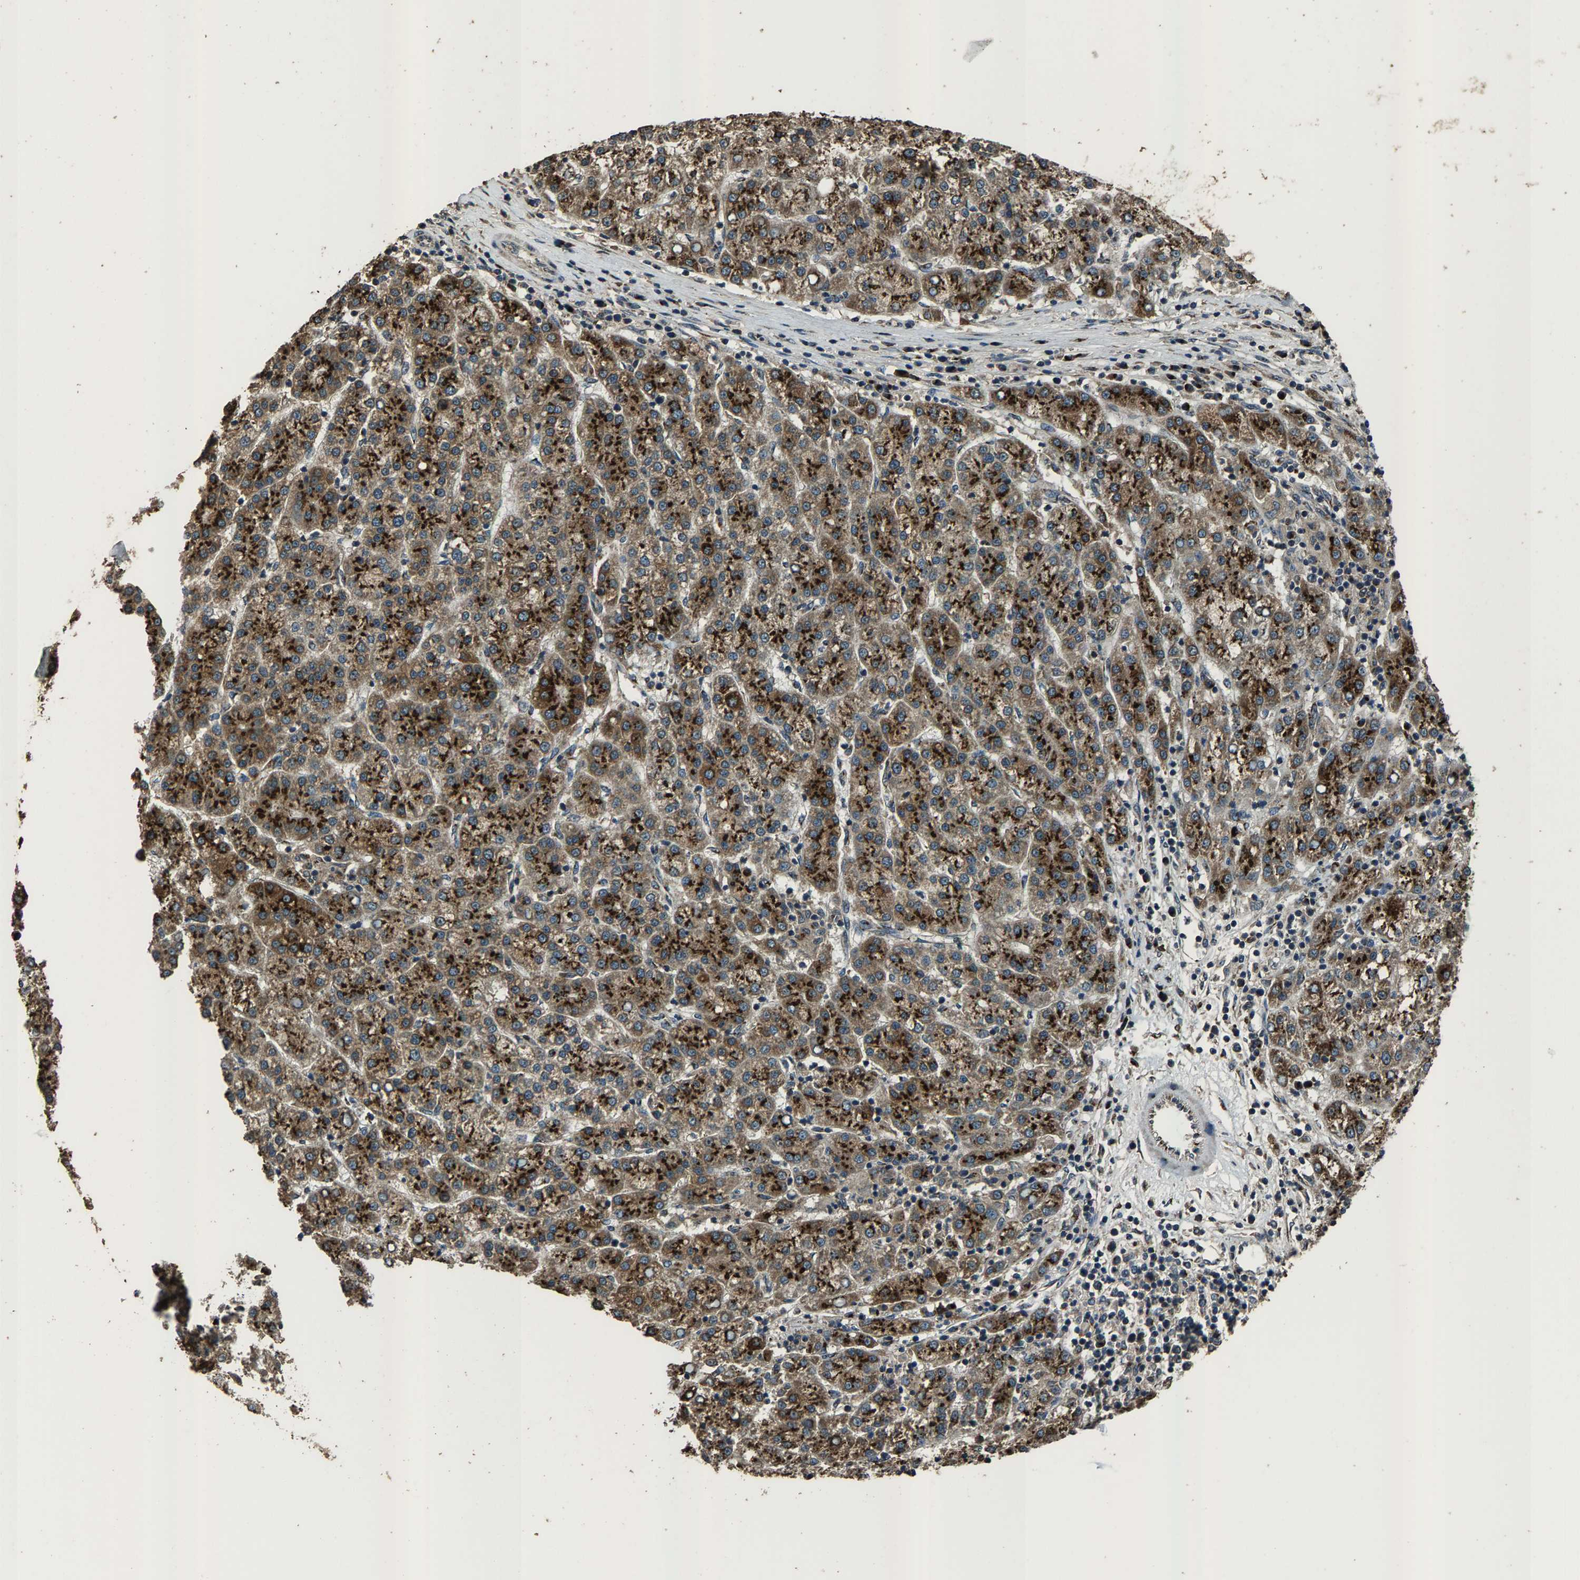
{"staining": {"intensity": "strong", "quantity": ">75%", "location": "cytoplasmic/membranous"}, "tissue": "liver cancer", "cell_type": "Tumor cells", "image_type": "cancer", "snomed": [{"axis": "morphology", "description": "Carcinoma, Hepatocellular, NOS"}, {"axis": "topography", "description": "Liver"}], "caption": "Tumor cells reveal high levels of strong cytoplasmic/membranous expression in approximately >75% of cells in liver hepatocellular carcinoma.", "gene": "SLC38A10", "patient": {"sex": "female", "age": 58}}